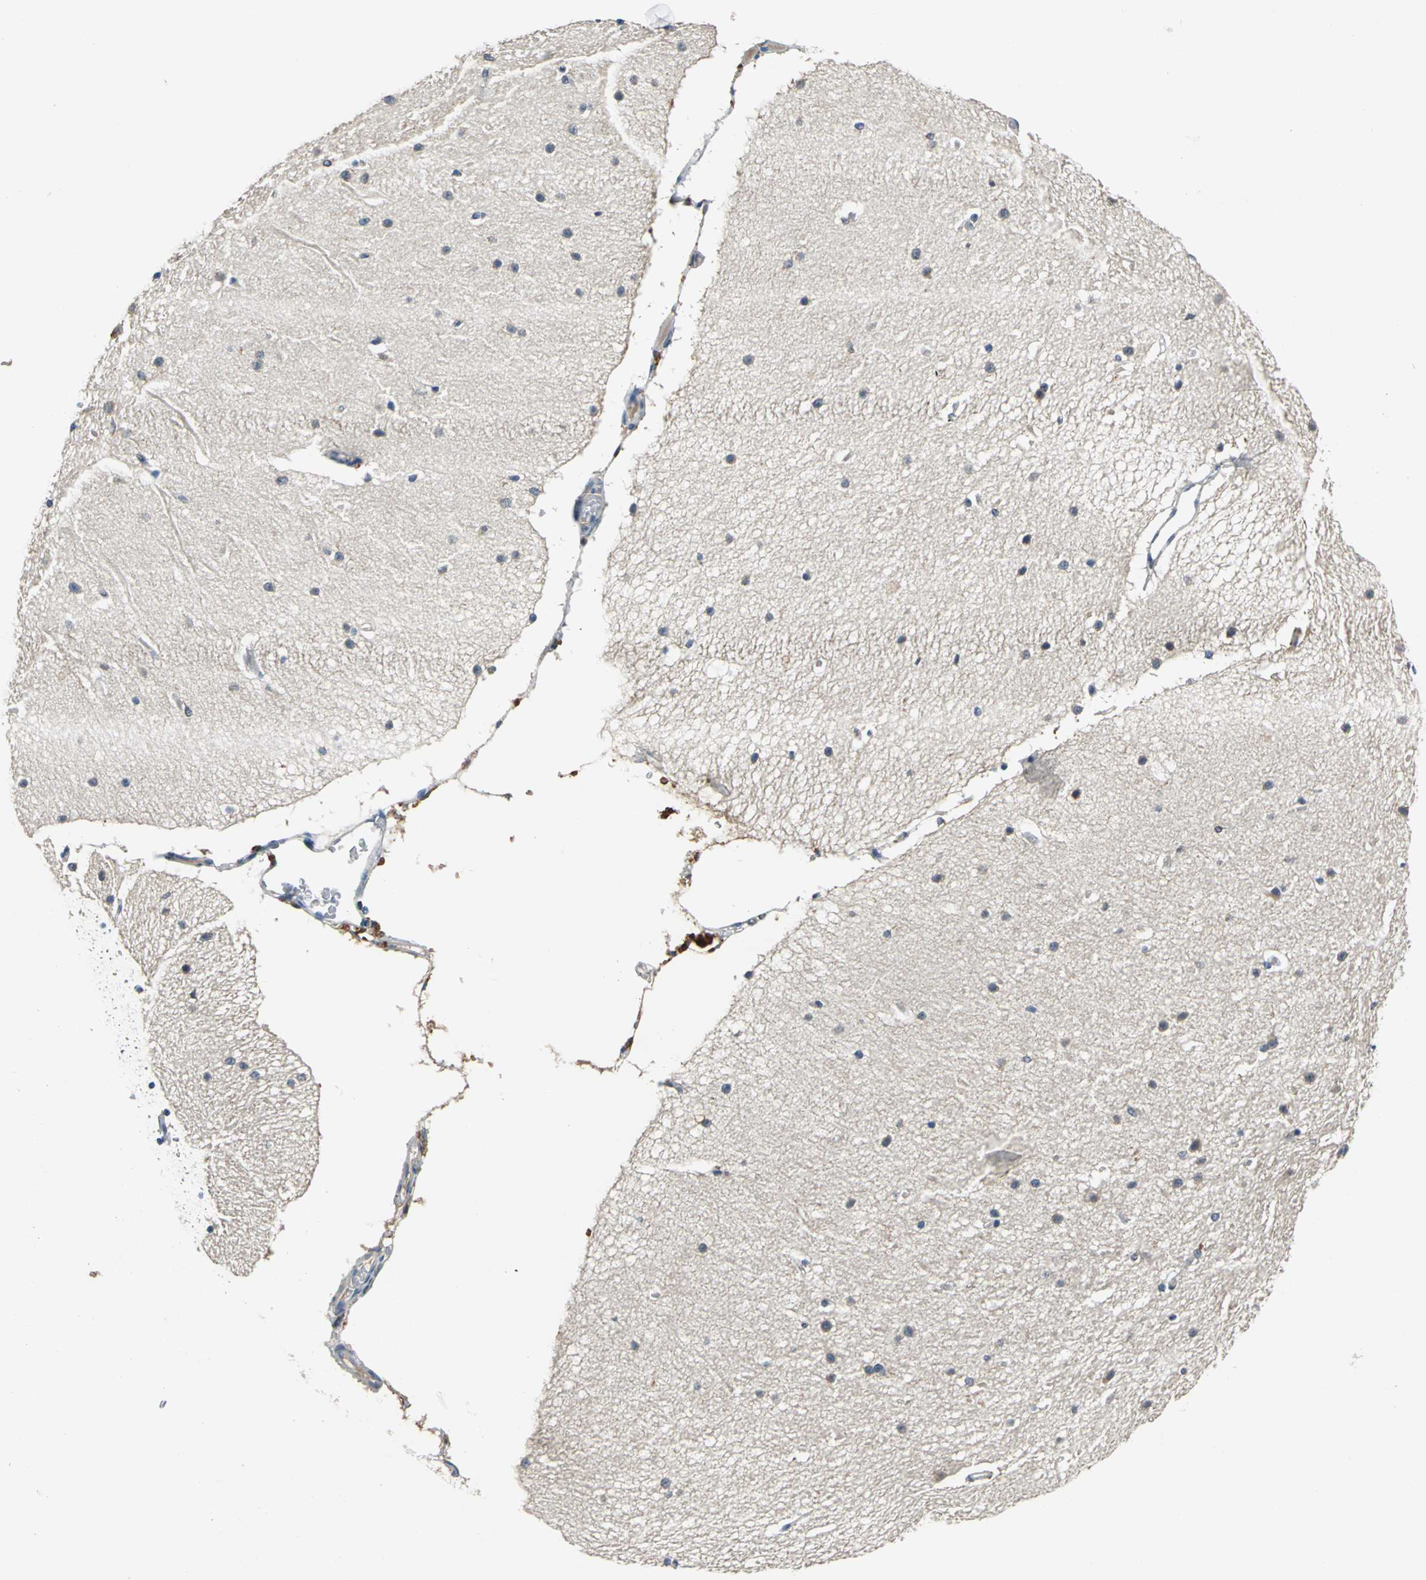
{"staining": {"intensity": "weak", "quantity": "25%-75%", "location": "cytoplasmic/membranous"}, "tissue": "cerebellum", "cell_type": "Cells in molecular layer", "image_type": "normal", "snomed": [{"axis": "morphology", "description": "Normal tissue, NOS"}, {"axis": "topography", "description": "Cerebellum"}], "caption": "A high-resolution photomicrograph shows IHC staining of unremarkable cerebellum, which exhibits weak cytoplasmic/membranous expression in approximately 25%-75% of cells in molecular layer.", "gene": "SLC19A2", "patient": {"sex": "female", "age": 54}}